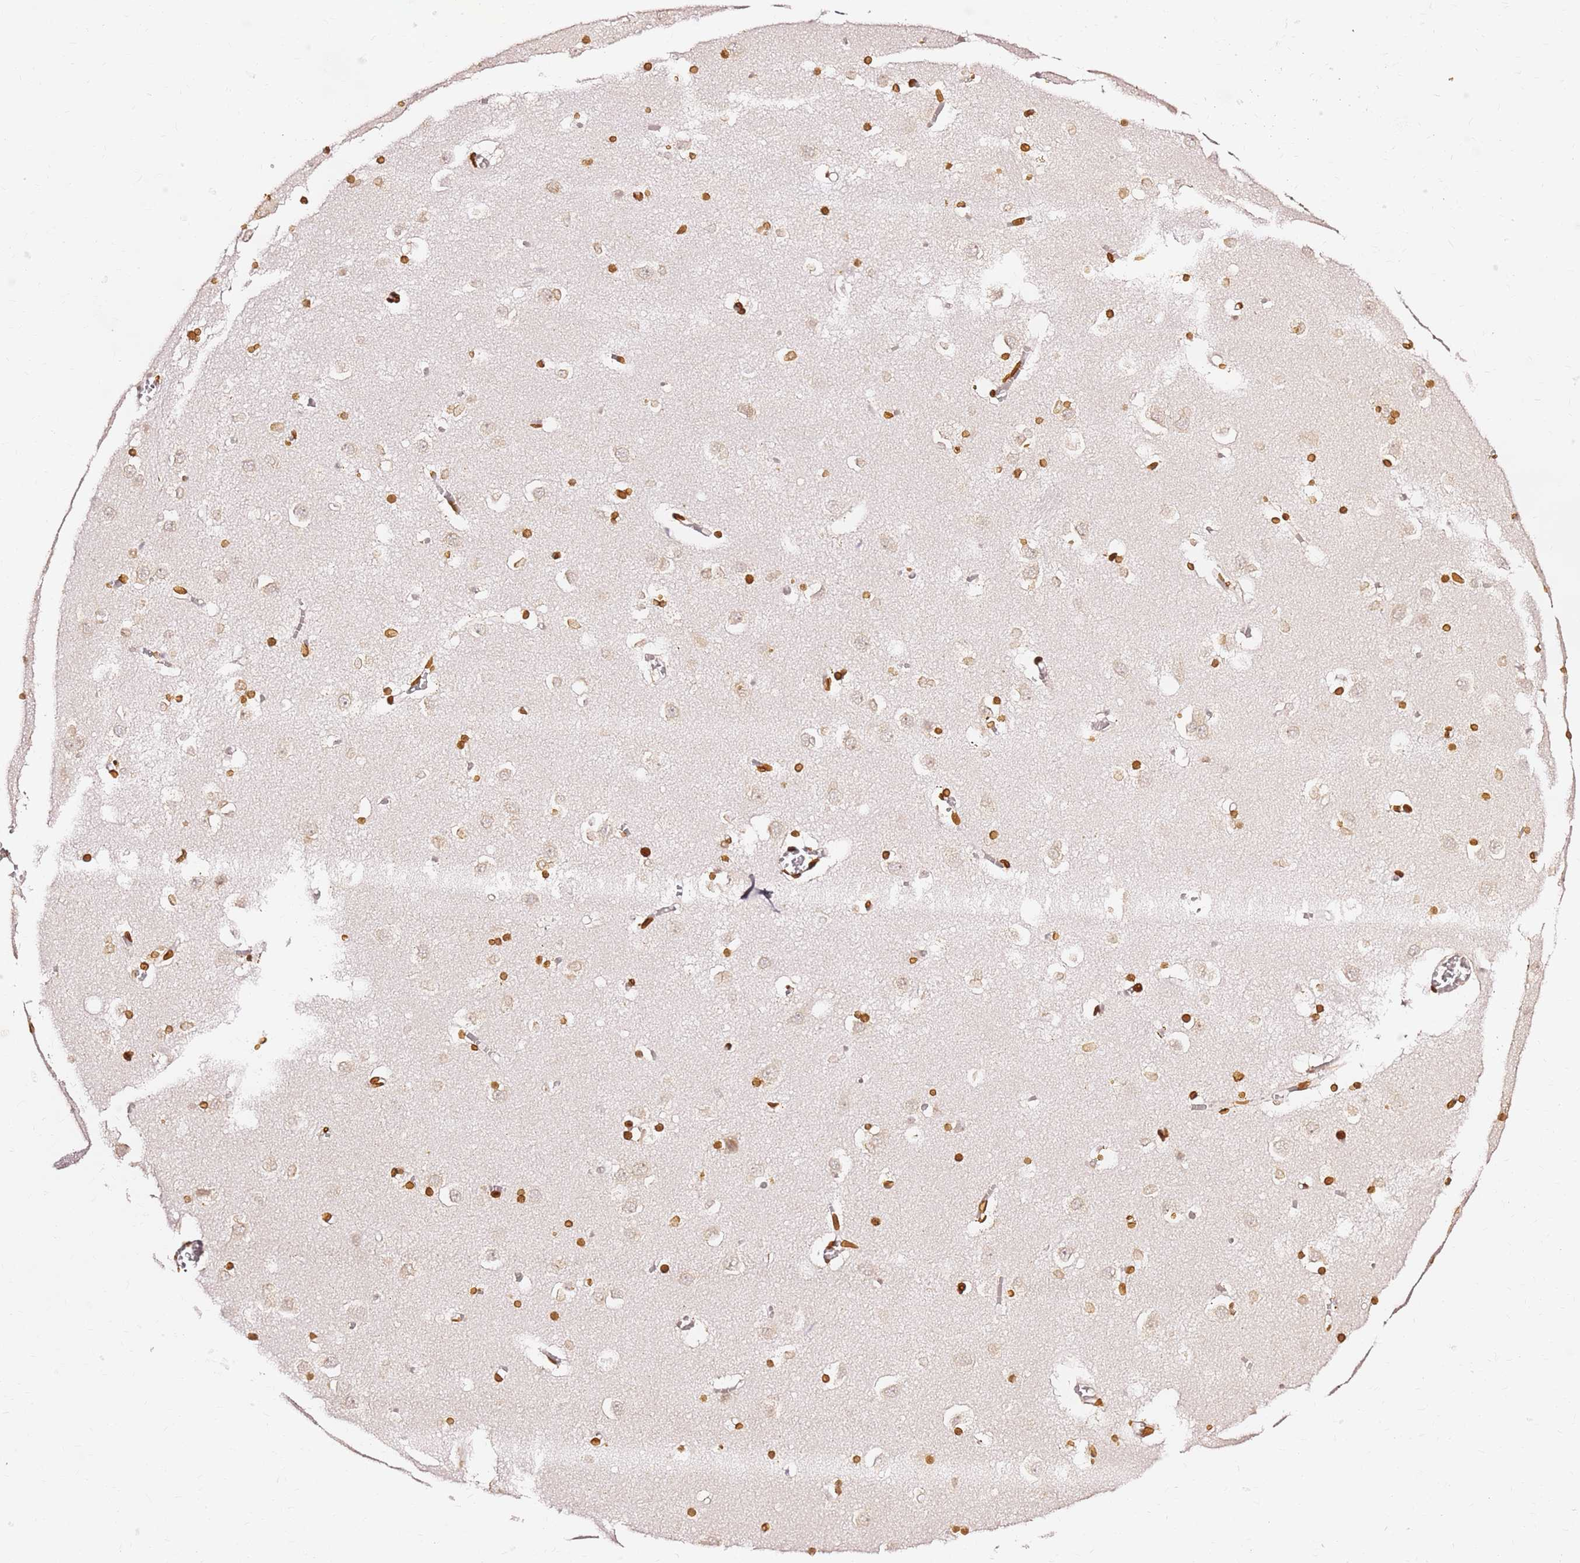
{"staining": {"intensity": "strong", "quantity": ">75%", "location": "cytoplasmic/membranous,nuclear"}, "tissue": "caudate", "cell_type": "Glial cells", "image_type": "normal", "snomed": [{"axis": "morphology", "description": "Normal tissue, NOS"}, {"axis": "topography", "description": "Lateral ventricle wall"}], "caption": "Glial cells exhibit high levels of strong cytoplasmic/membranous,nuclear expression in about >75% of cells in normal caudate. (DAB (3,3'-diaminobenzidine) IHC with brightfield microscopy, high magnification).", "gene": "C6orf141", "patient": {"sex": "male", "age": 70}}